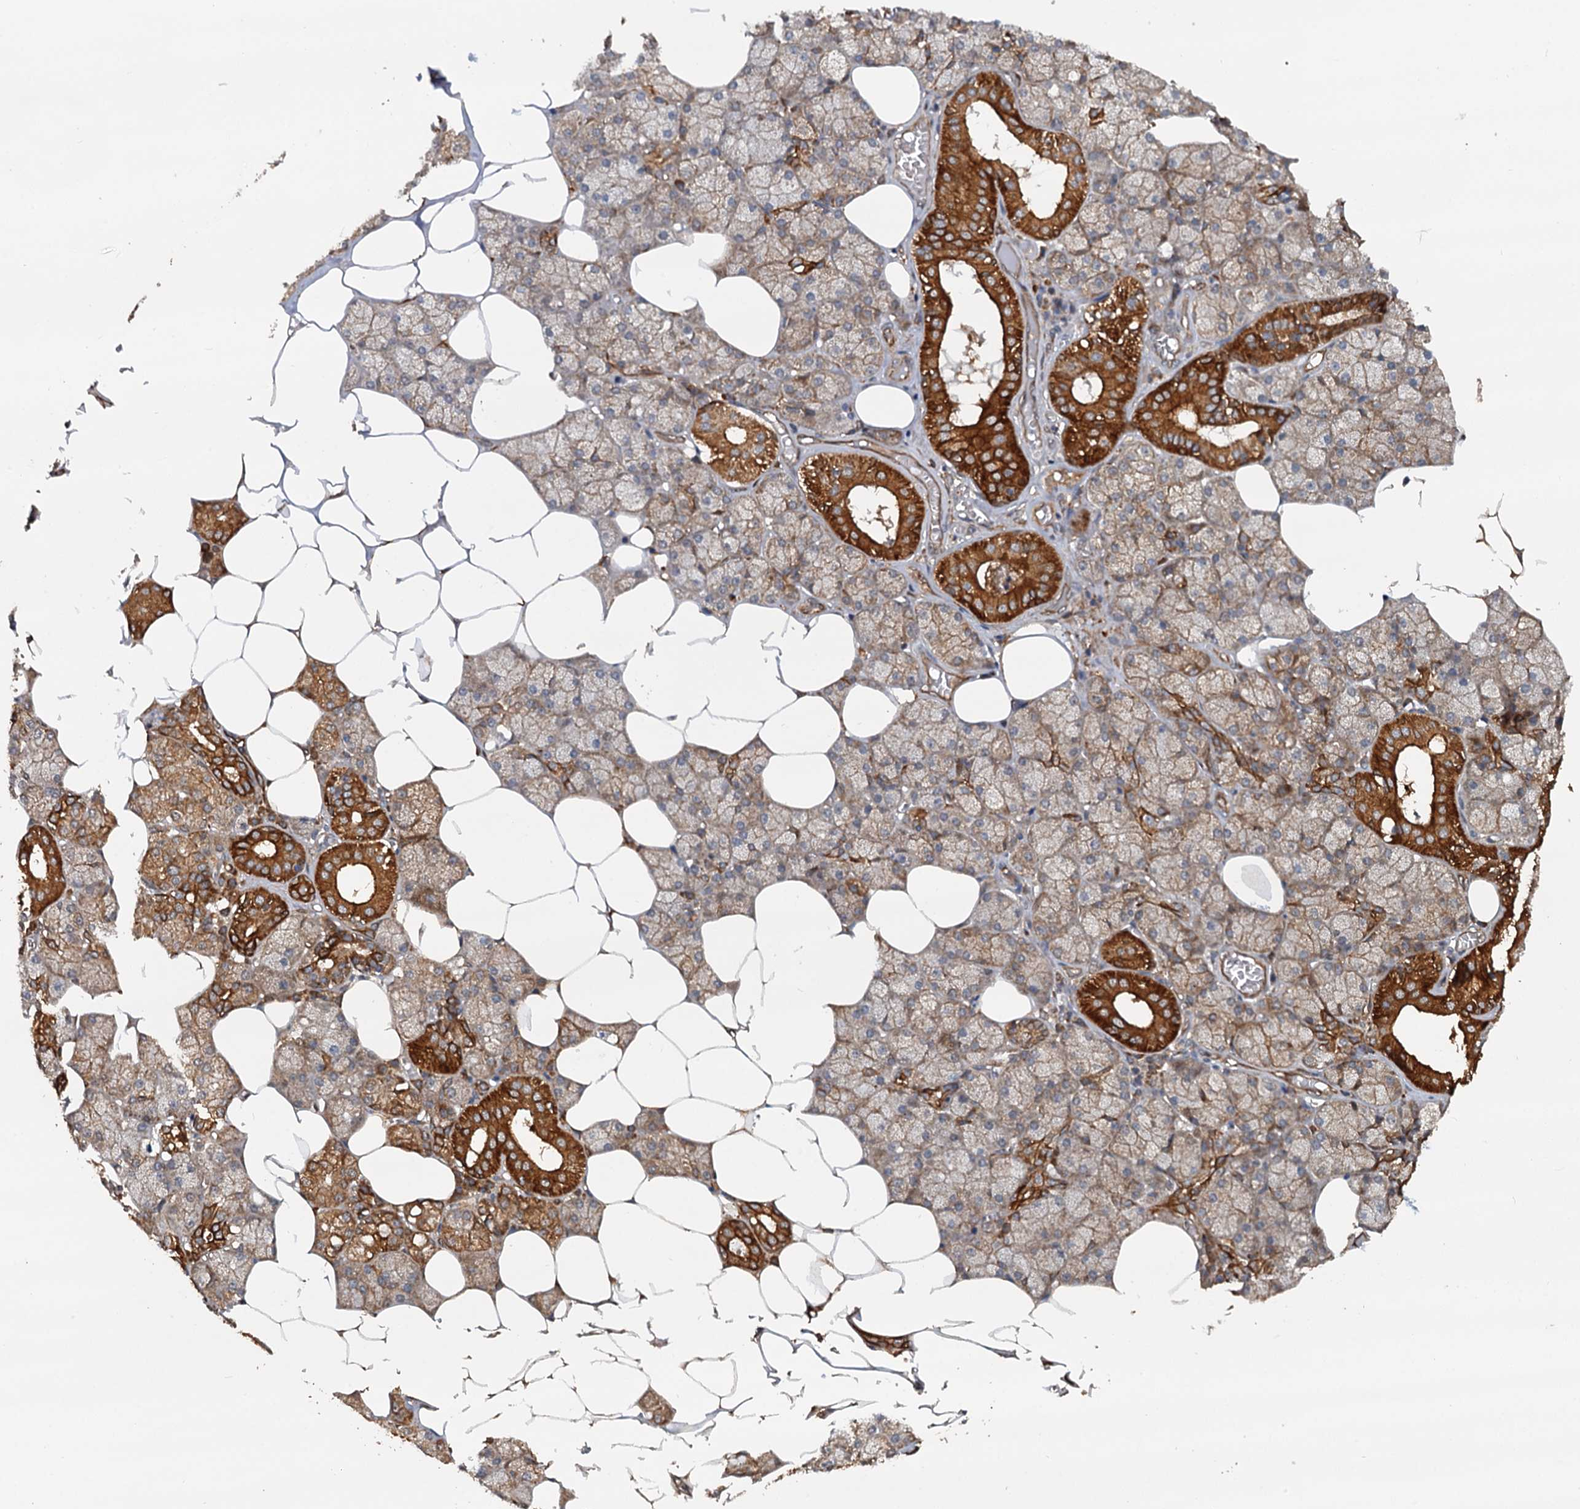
{"staining": {"intensity": "strong", "quantity": "25%-75%", "location": "cytoplasmic/membranous"}, "tissue": "salivary gland", "cell_type": "Glandular cells", "image_type": "normal", "snomed": [{"axis": "morphology", "description": "Normal tissue, NOS"}, {"axis": "topography", "description": "Salivary gland"}], "caption": "Brown immunohistochemical staining in benign human salivary gland demonstrates strong cytoplasmic/membranous expression in about 25%-75% of glandular cells.", "gene": "LRRK2", "patient": {"sex": "male", "age": 62}}